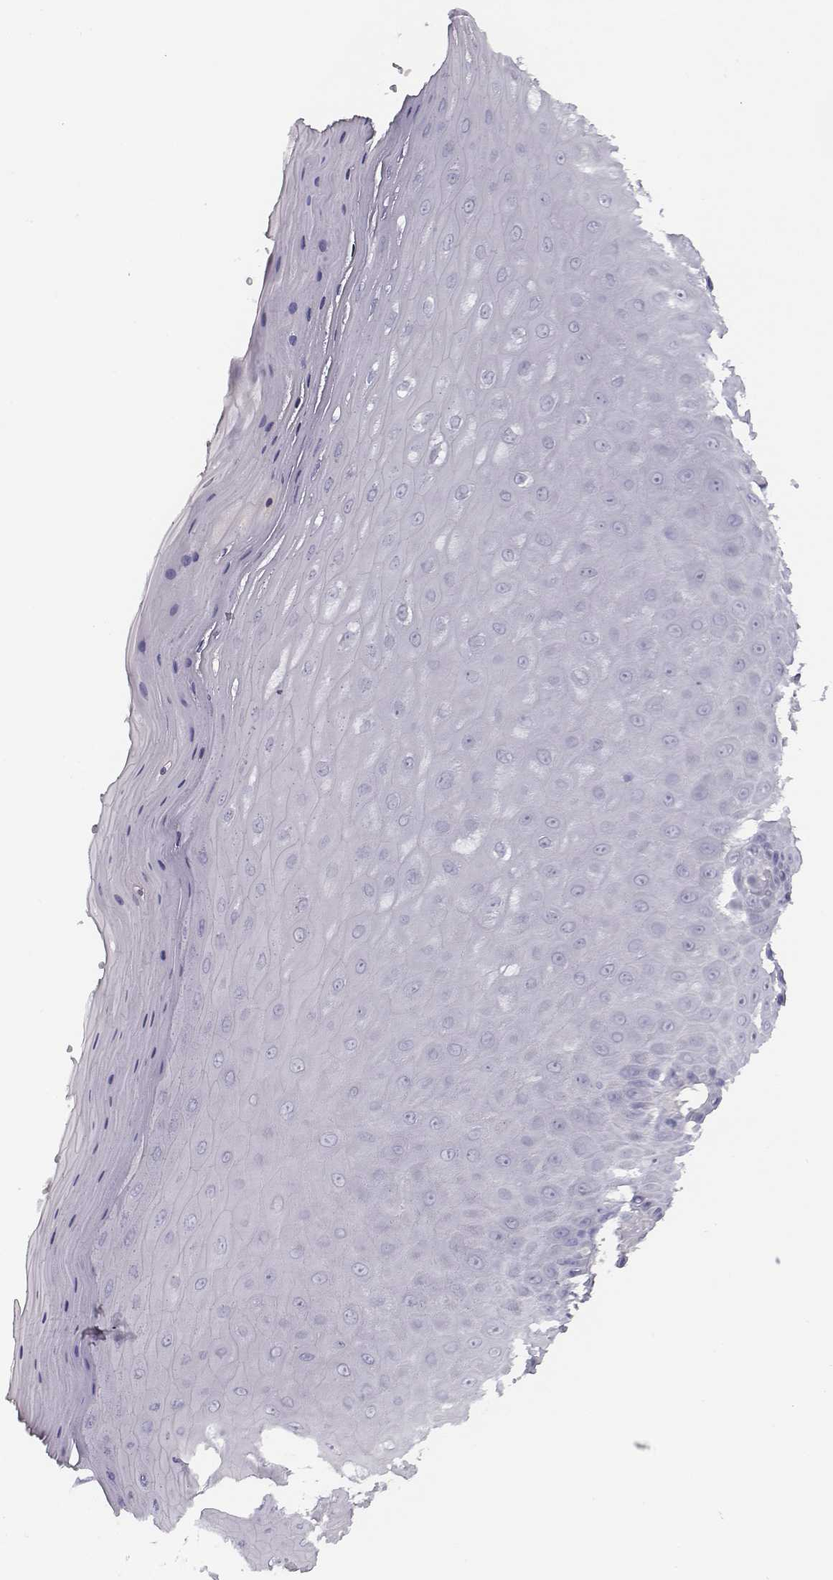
{"staining": {"intensity": "negative", "quantity": "none", "location": "none"}, "tissue": "vagina", "cell_type": "Squamous epithelial cells", "image_type": "normal", "snomed": [{"axis": "morphology", "description": "Normal tissue, NOS"}, {"axis": "topography", "description": "Vagina"}], "caption": "There is no significant staining in squamous epithelial cells of vagina. Nuclei are stained in blue.", "gene": "SEPTIN14", "patient": {"sex": "female", "age": 83}}